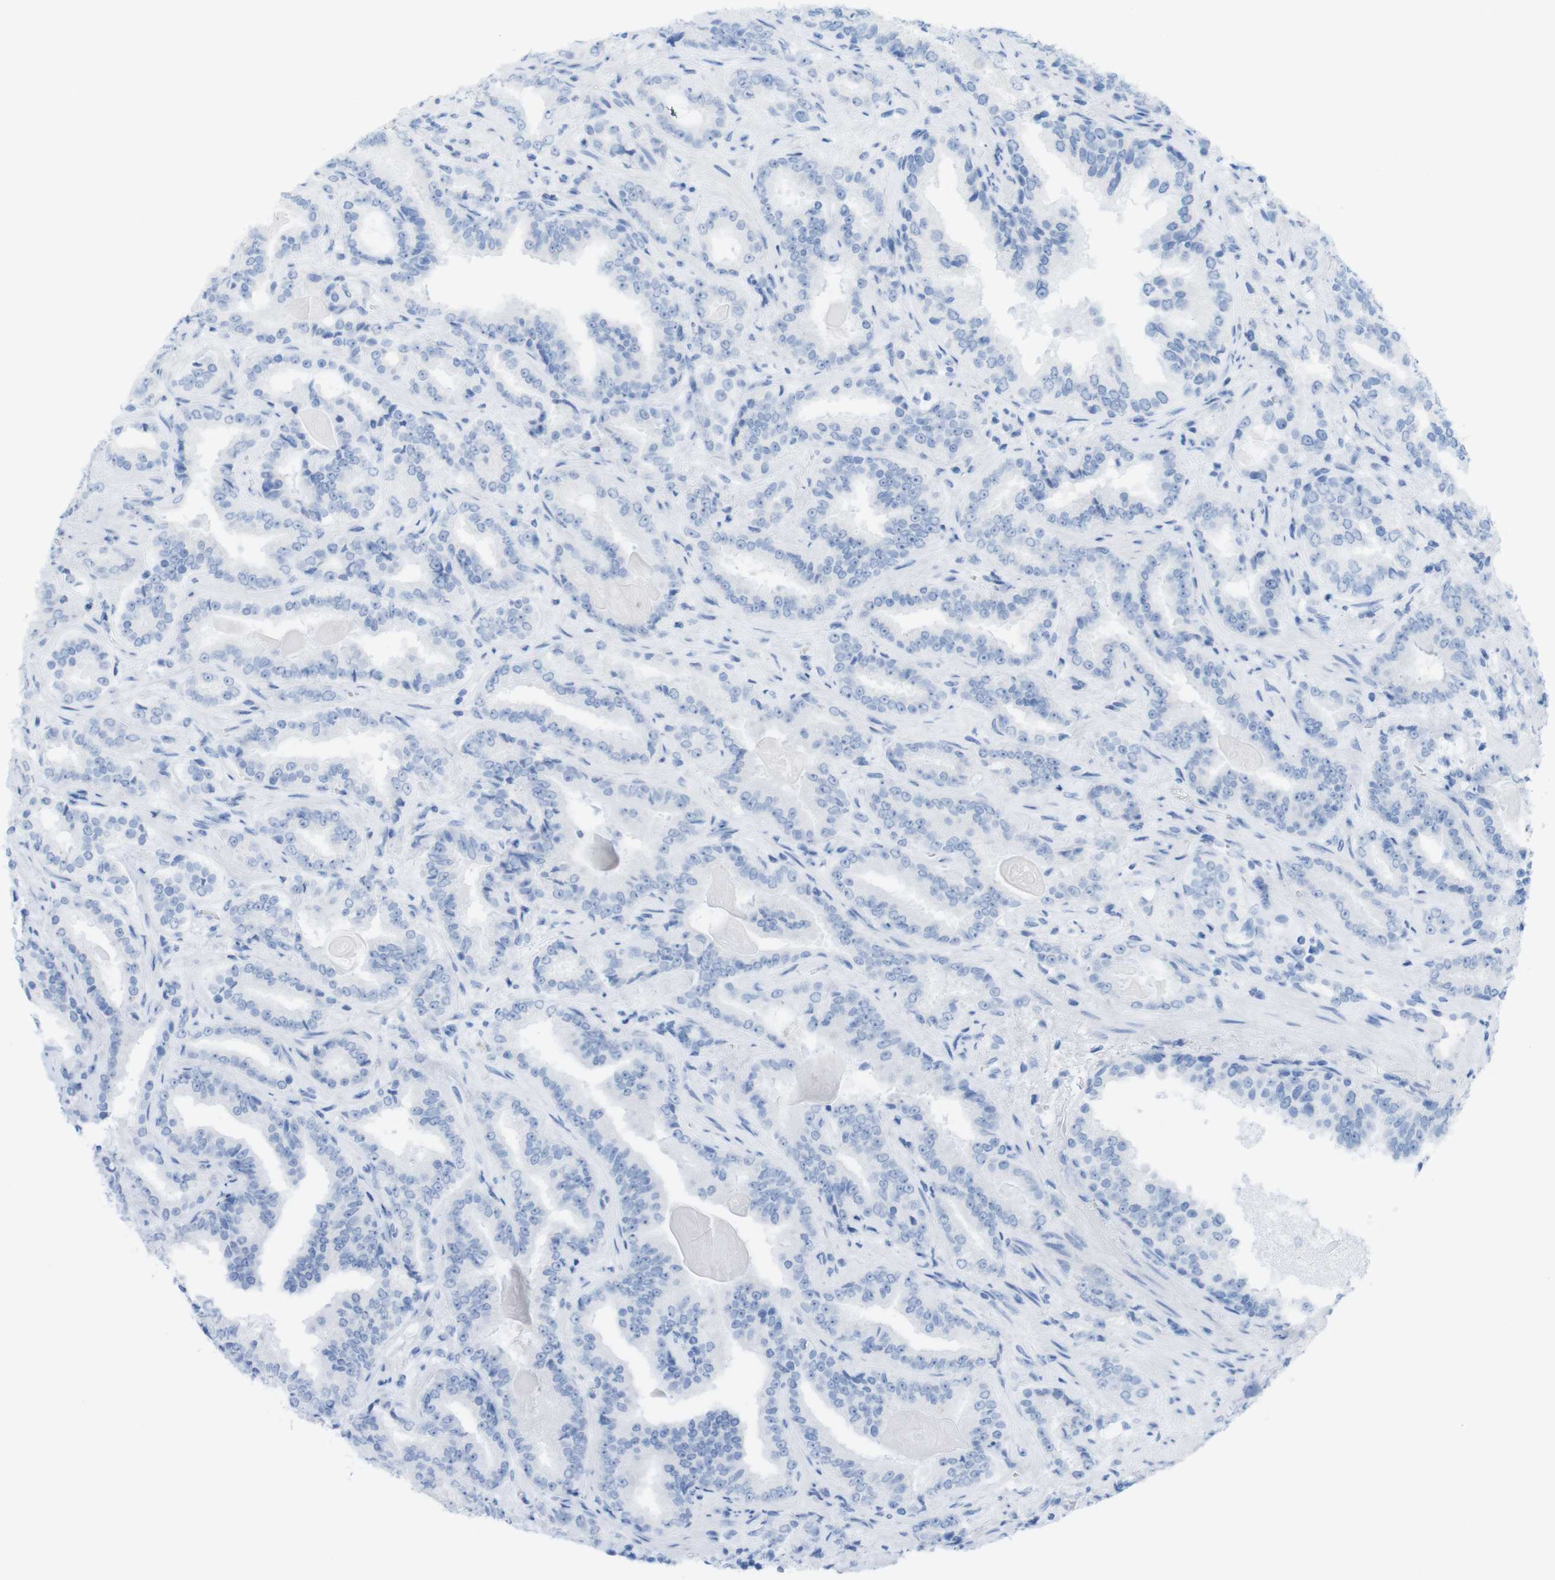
{"staining": {"intensity": "negative", "quantity": "none", "location": "none"}, "tissue": "prostate cancer", "cell_type": "Tumor cells", "image_type": "cancer", "snomed": [{"axis": "morphology", "description": "Adenocarcinoma, Low grade"}, {"axis": "topography", "description": "Prostate"}], "caption": "High magnification brightfield microscopy of prostate low-grade adenocarcinoma stained with DAB (brown) and counterstained with hematoxylin (blue): tumor cells show no significant positivity.", "gene": "MYH7", "patient": {"sex": "male", "age": 60}}